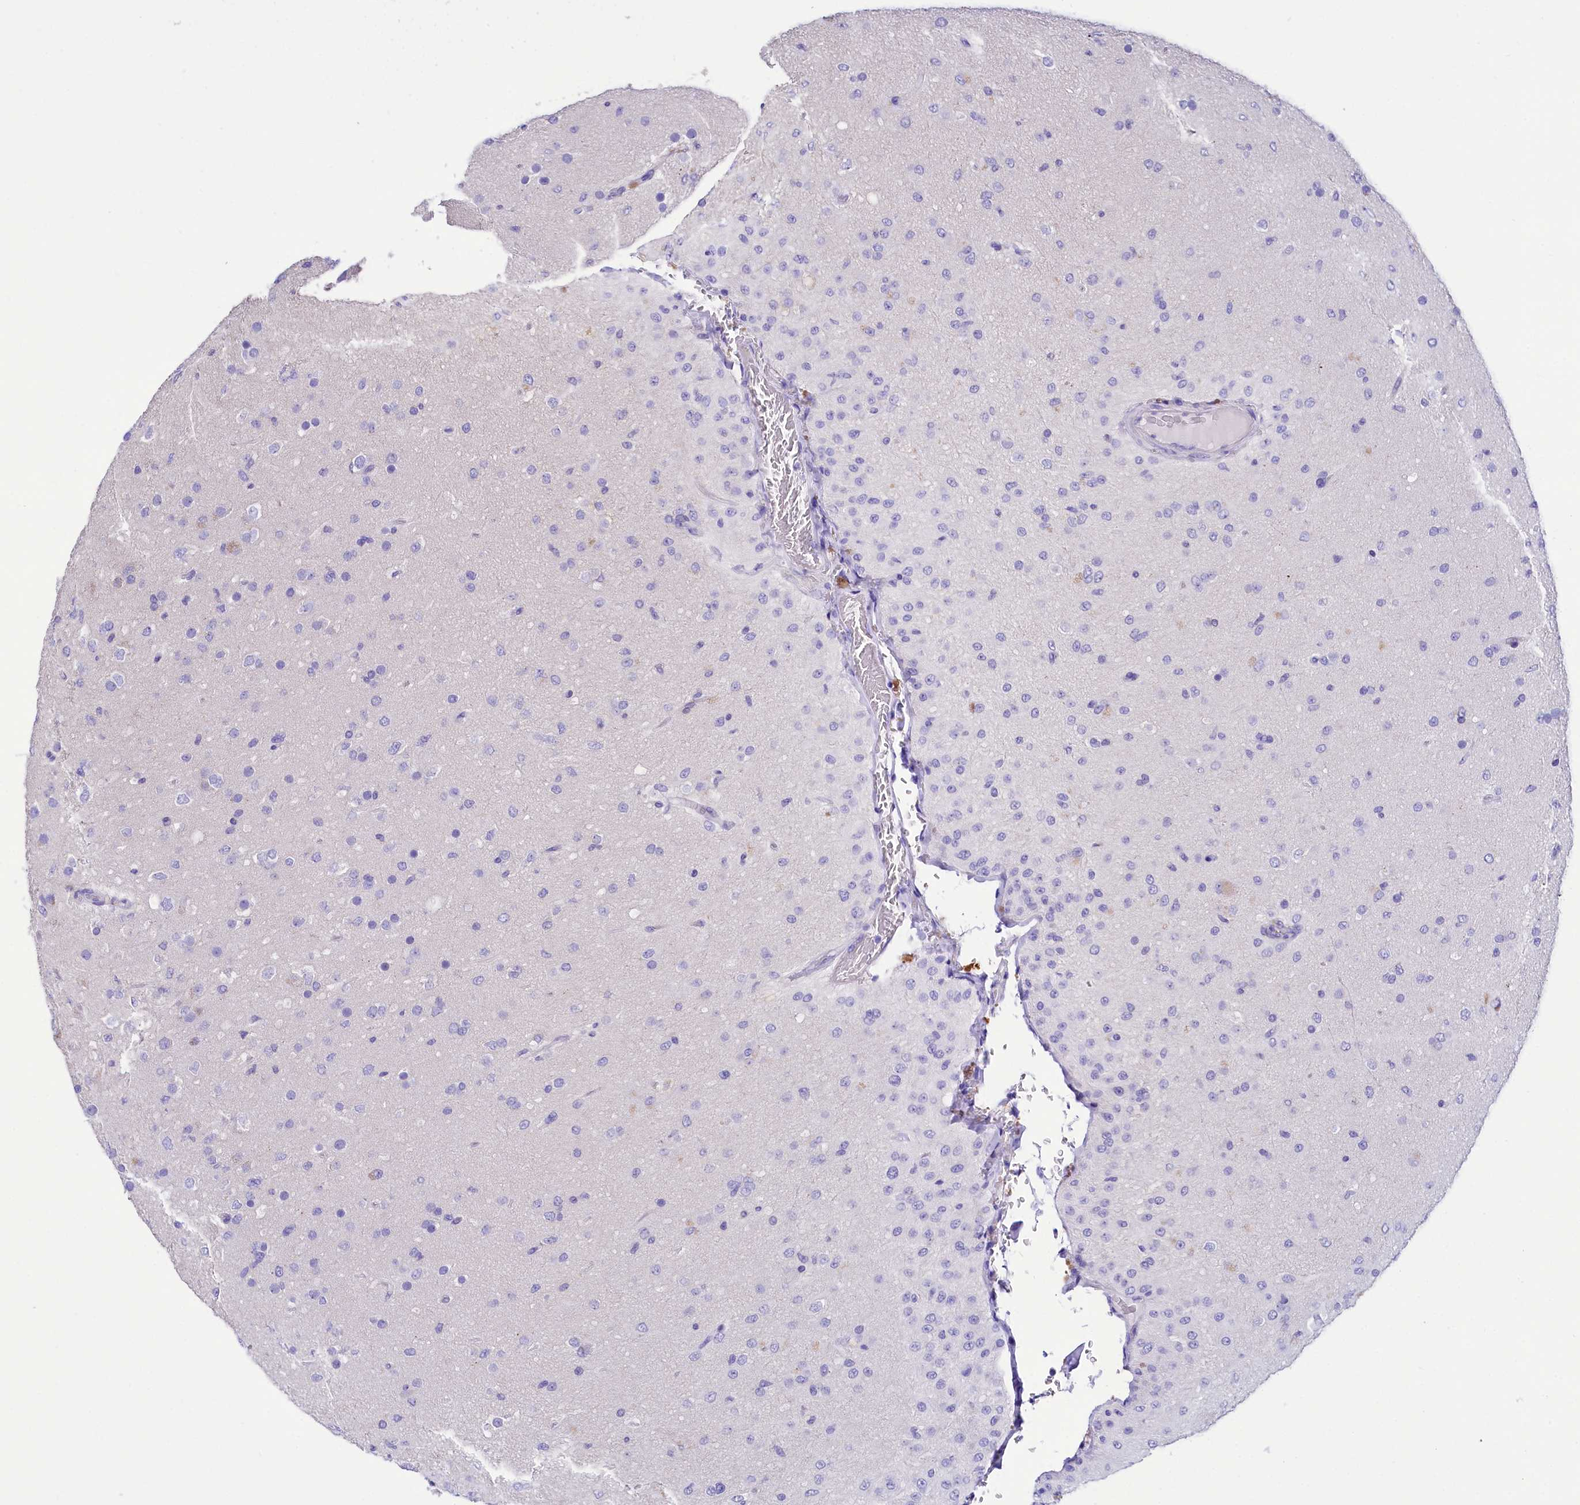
{"staining": {"intensity": "negative", "quantity": "none", "location": "none"}, "tissue": "glioma", "cell_type": "Tumor cells", "image_type": "cancer", "snomed": [{"axis": "morphology", "description": "Glioma, malignant, Low grade"}, {"axis": "topography", "description": "Brain"}], "caption": "This is a micrograph of IHC staining of low-grade glioma (malignant), which shows no expression in tumor cells.", "gene": "TTC36", "patient": {"sex": "male", "age": 65}}